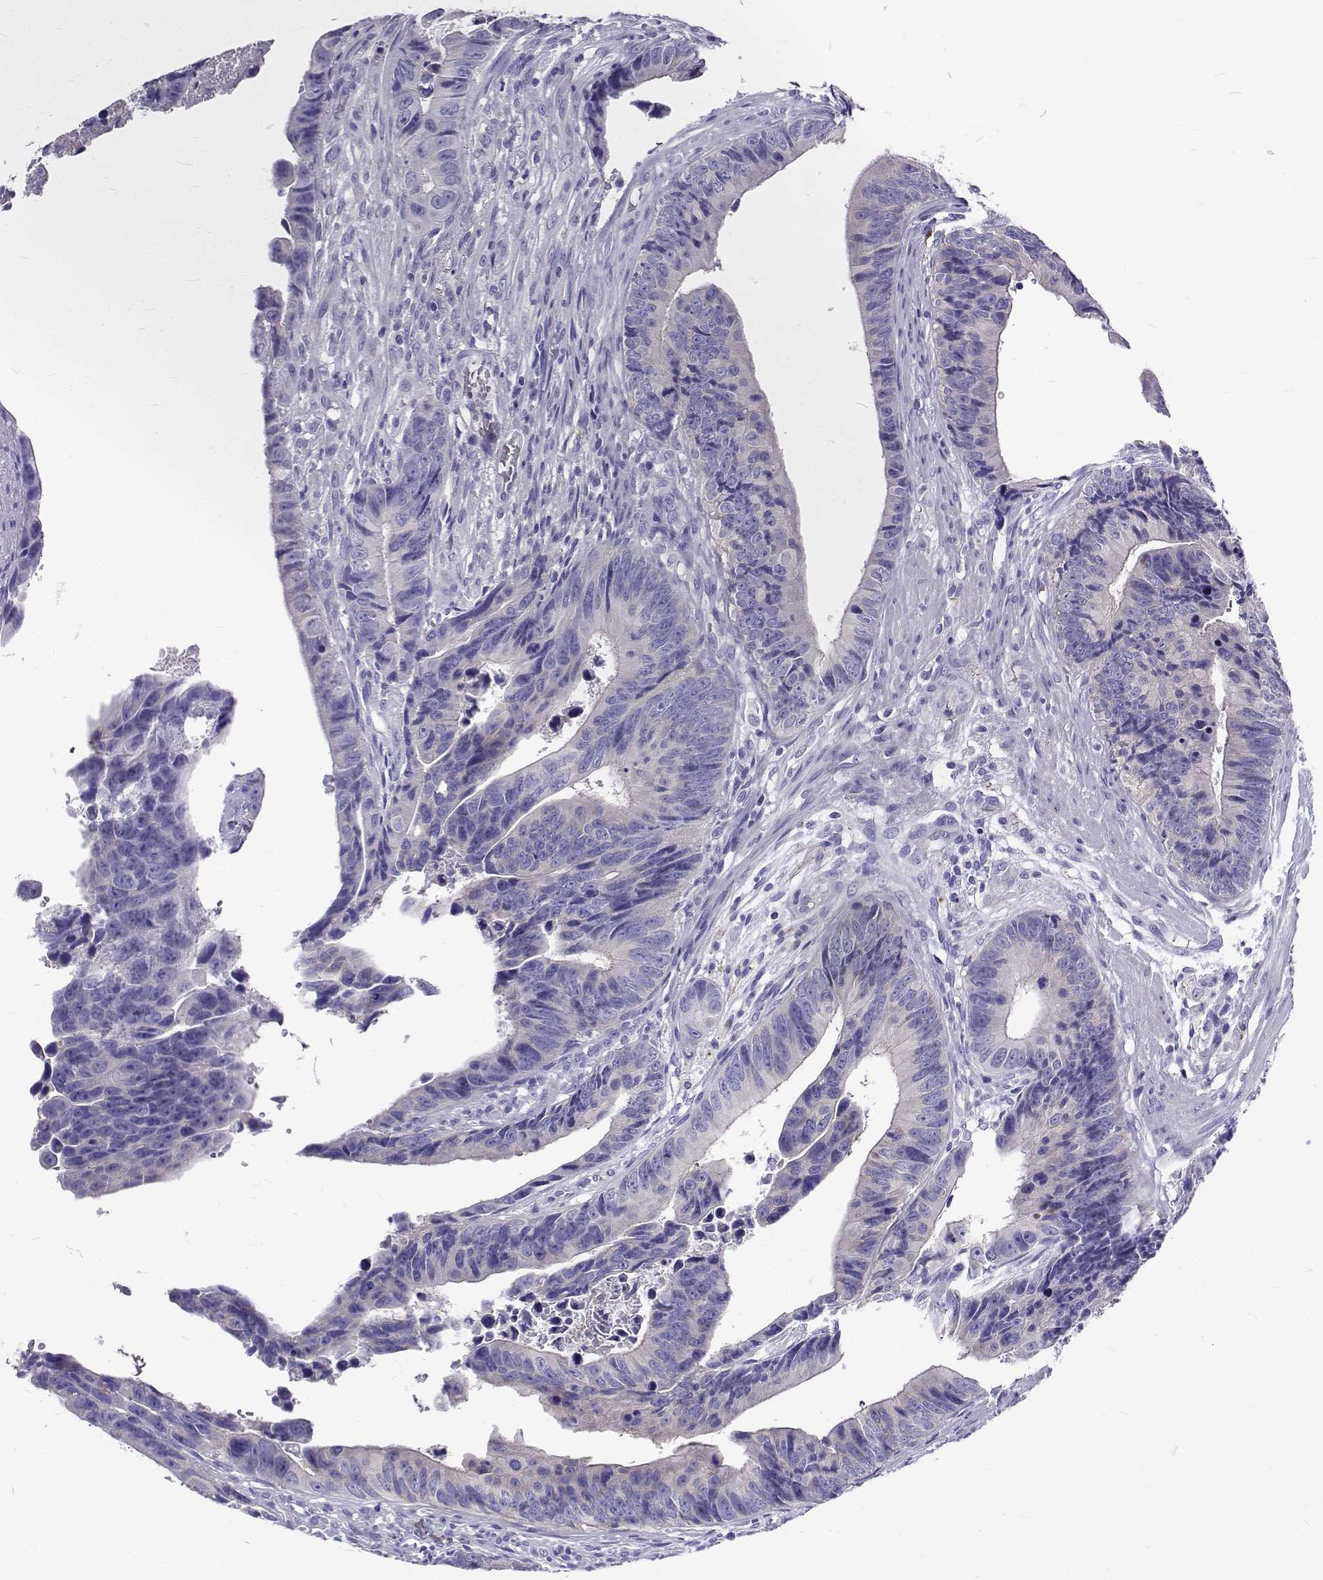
{"staining": {"intensity": "negative", "quantity": "none", "location": "none"}, "tissue": "colorectal cancer", "cell_type": "Tumor cells", "image_type": "cancer", "snomed": [{"axis": "morphology", "description": "Adenocarcinoma, NOS"}, {"axis": "topography", "description": "Colon"}], "caption": "IHC photomicrograph of neoplastic tissue: human colorectal adenocarcinoma stained with DAB (3,3'-diaminobenzidine) reveals no significant protein positivity in tumor cells.", "gene": "IGSF1", "patient": {"sex": "female", "age": 87}}